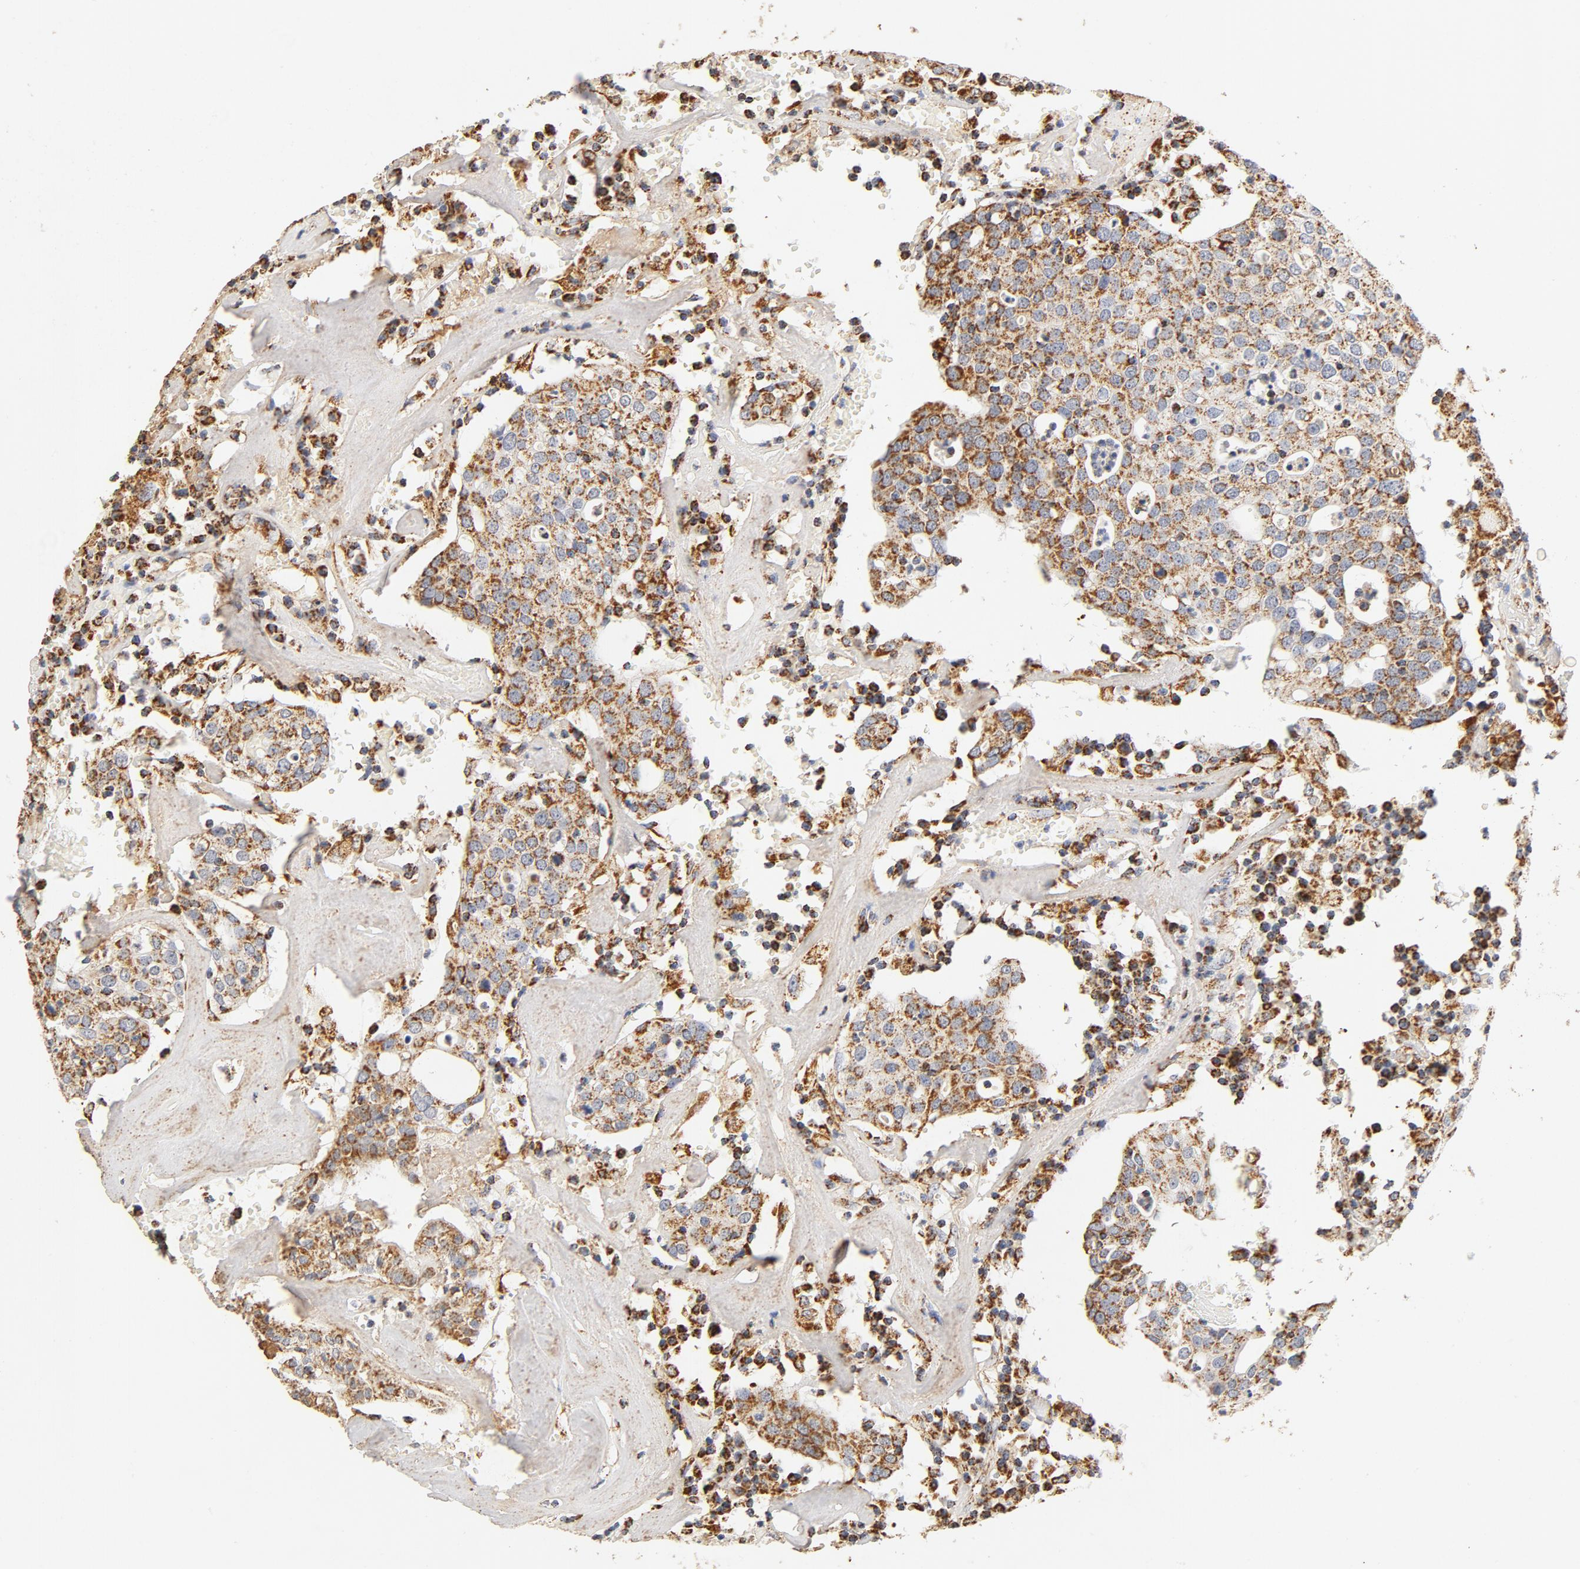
{"staining": {"intensity": "strong", "quantity": ">75%", "location": "cytoplasmic/membranous"}, "tissue": "head and neck cancer", "cell_type": "Tumor cells", "image_type": "cancer", "snomed": [{"axis": "morphology", "description": "Adenocarcinoma, NOS"}, {"axis": "topography", "description": "Salivary gland"}, {"axis": "topography", "description": "Head-Neck"}], "caption": "Protein expression analysis of head and neck cancer (adenocarcinoma) exhibits strong cytoplasmic/membranous positivity in about >75% of tumor cells.", "gene": "COX4I1", "patient": {"sex": "female", "age": 65}}